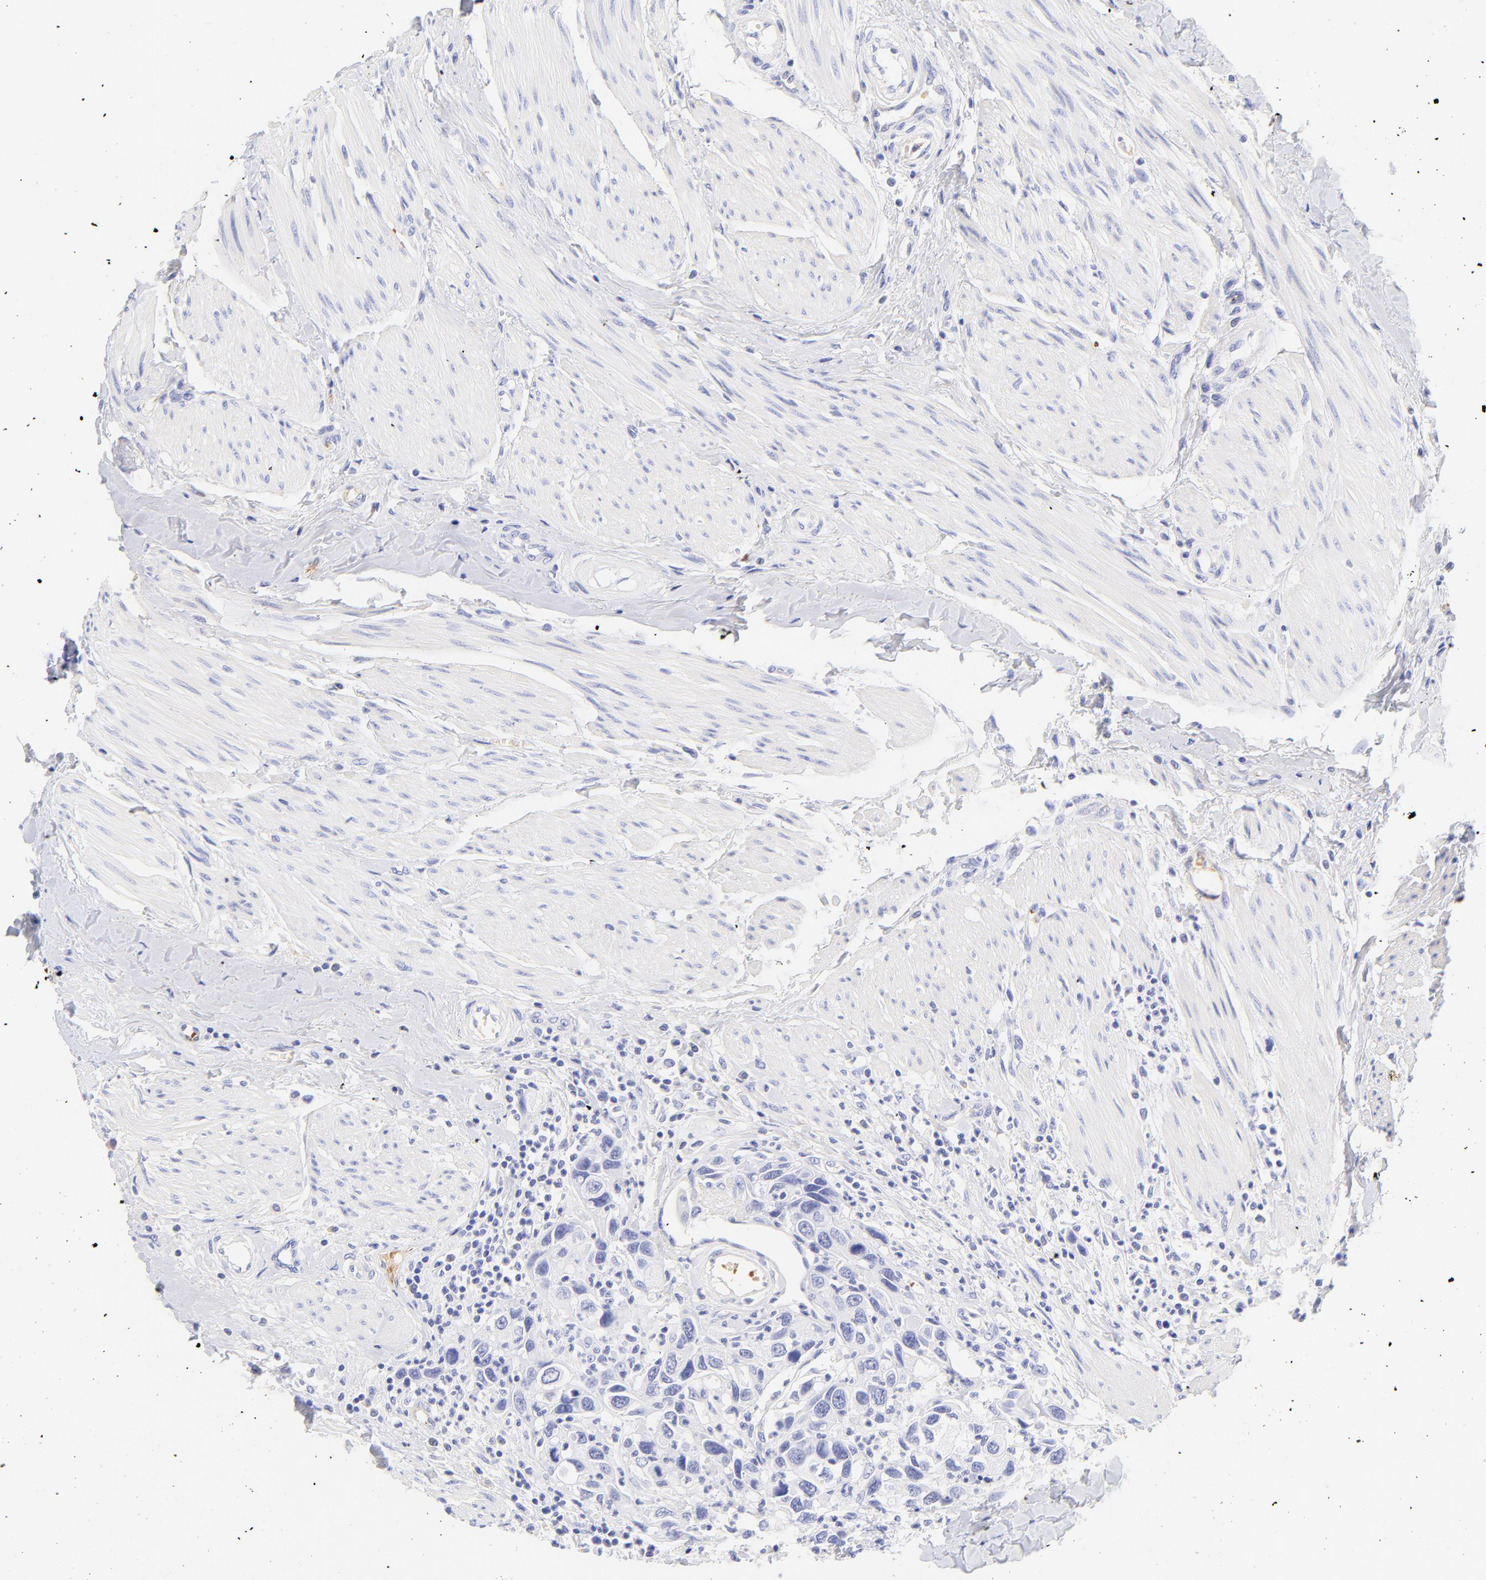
{"staining": {"intensity": "negative", "quantity": "none", "location": "none"}, "tissue": "urothelial cancer", "cell_type": "Tumor cells", "image_type": "cancer", "snomed": [{"axis": "morphology", "description": "Urothelial carcinoma, High grade"}, {"axis": "topography", "description": "Urinary bladder"}], "caption": "DAB immunohistochemical staining of human urothelial cancer shows no significant staining in tumor cells. The staining was performed using DAB to visualize the protein expression in brown, while the nuclei were stained in blue with hematoxylin (Magnification: 20x).", "gene": "FRMPD3", "patient": {"sex": "male", "age": 66}}